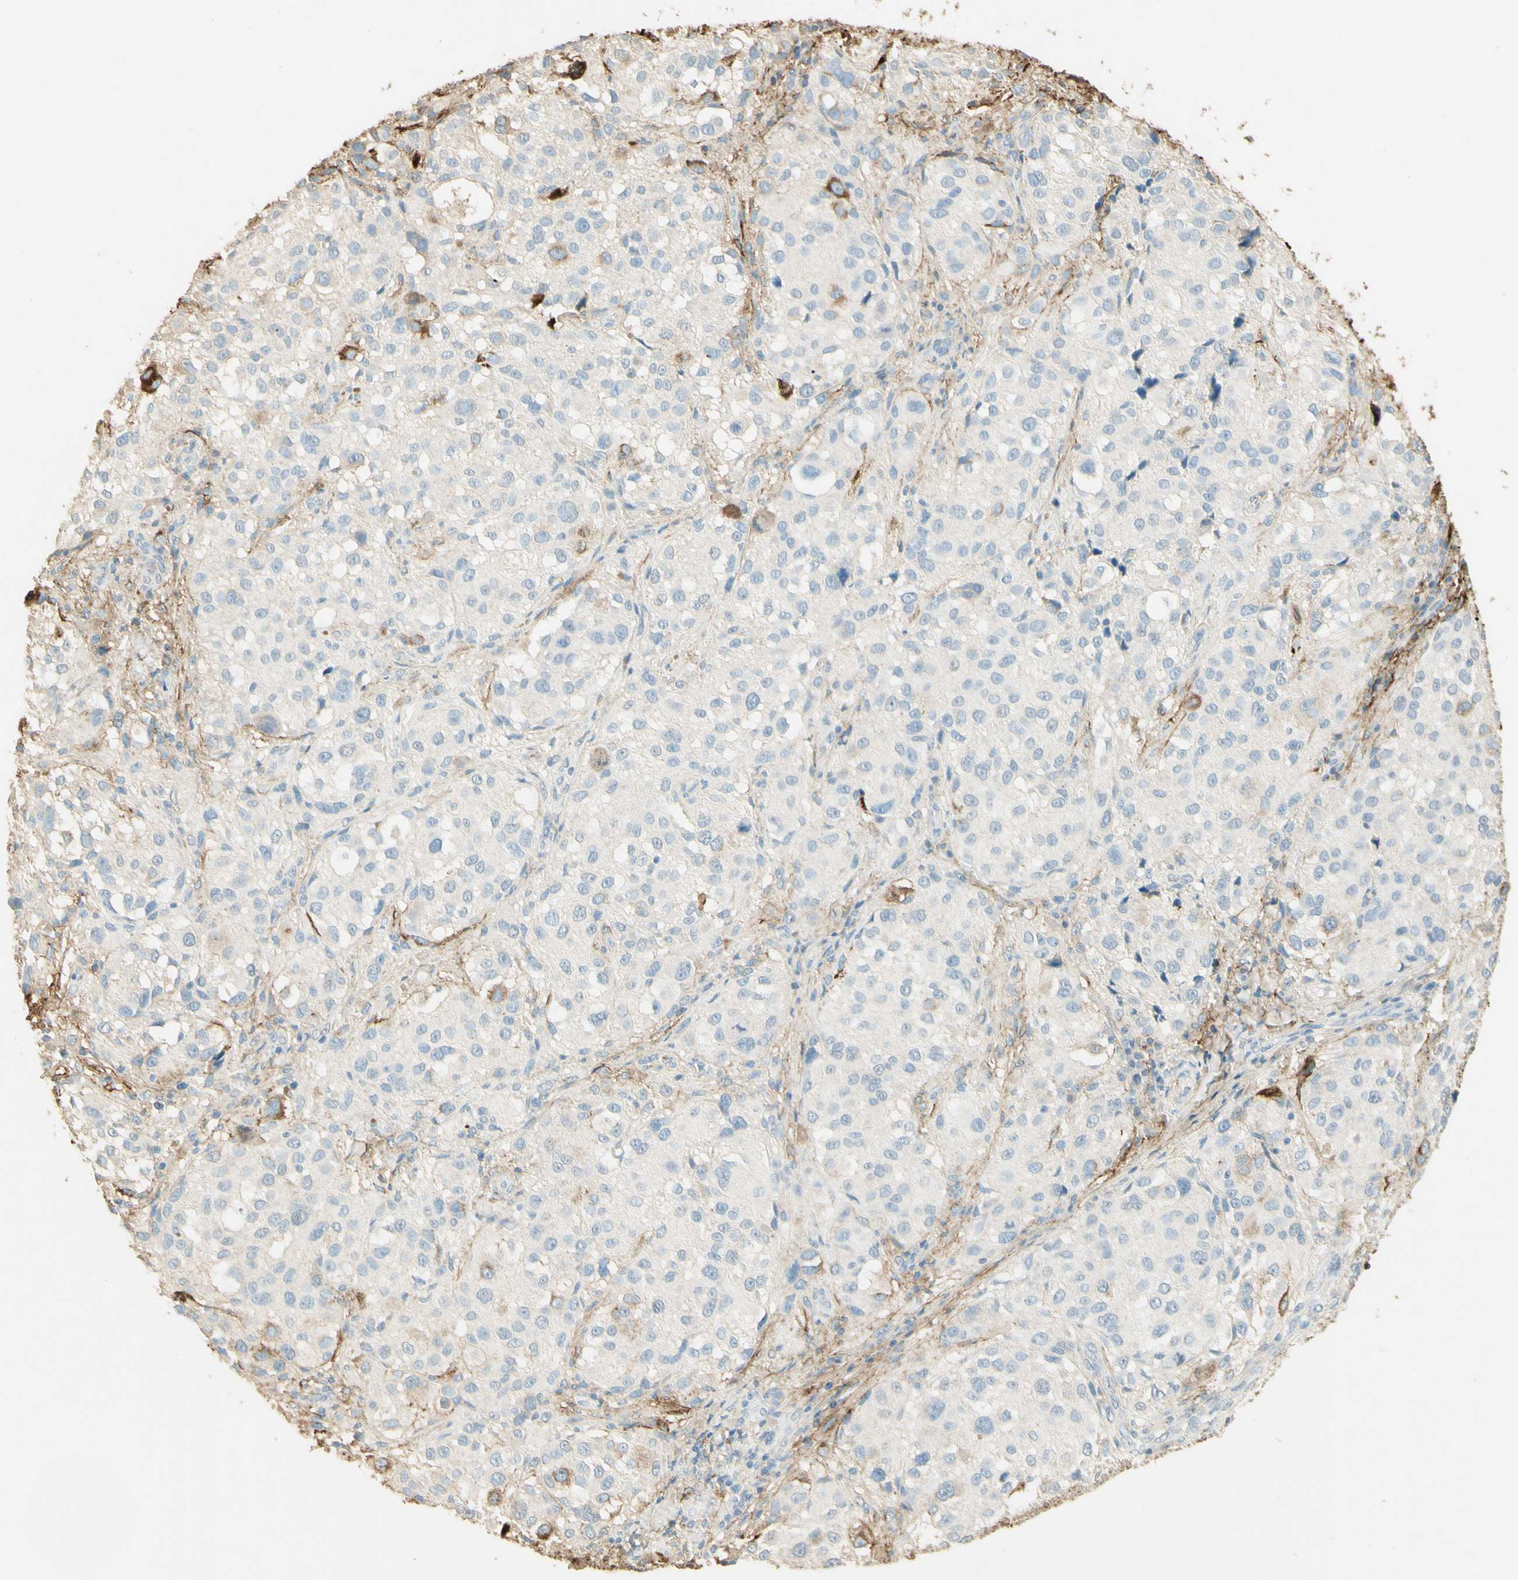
{"staining": {"intensity": "strong", "quantity": "<25%", "location": "cytoplasmic/membranous"}, "tissue": "melanoma", "cell_type": "Tumor cells", "image_type": "cancer", "snomed": [{"axis": "morphology", "description": "Necrosis, NOS"}, {"axis": "morphology", "description": "Malignant melanoma, NOS"}, {"axis": "topography", "description": "Skin"}], "caption": "This photomicrograph reveals melanoma stained with immunohistochemistry to label a protein in brown. The cytoplasmic/membranous of tumor cells show strong positivity for the protein. Nuclei are counter-stained blue.", "gene": "TNN", "patient": {"sex": "female", "age": 87}}